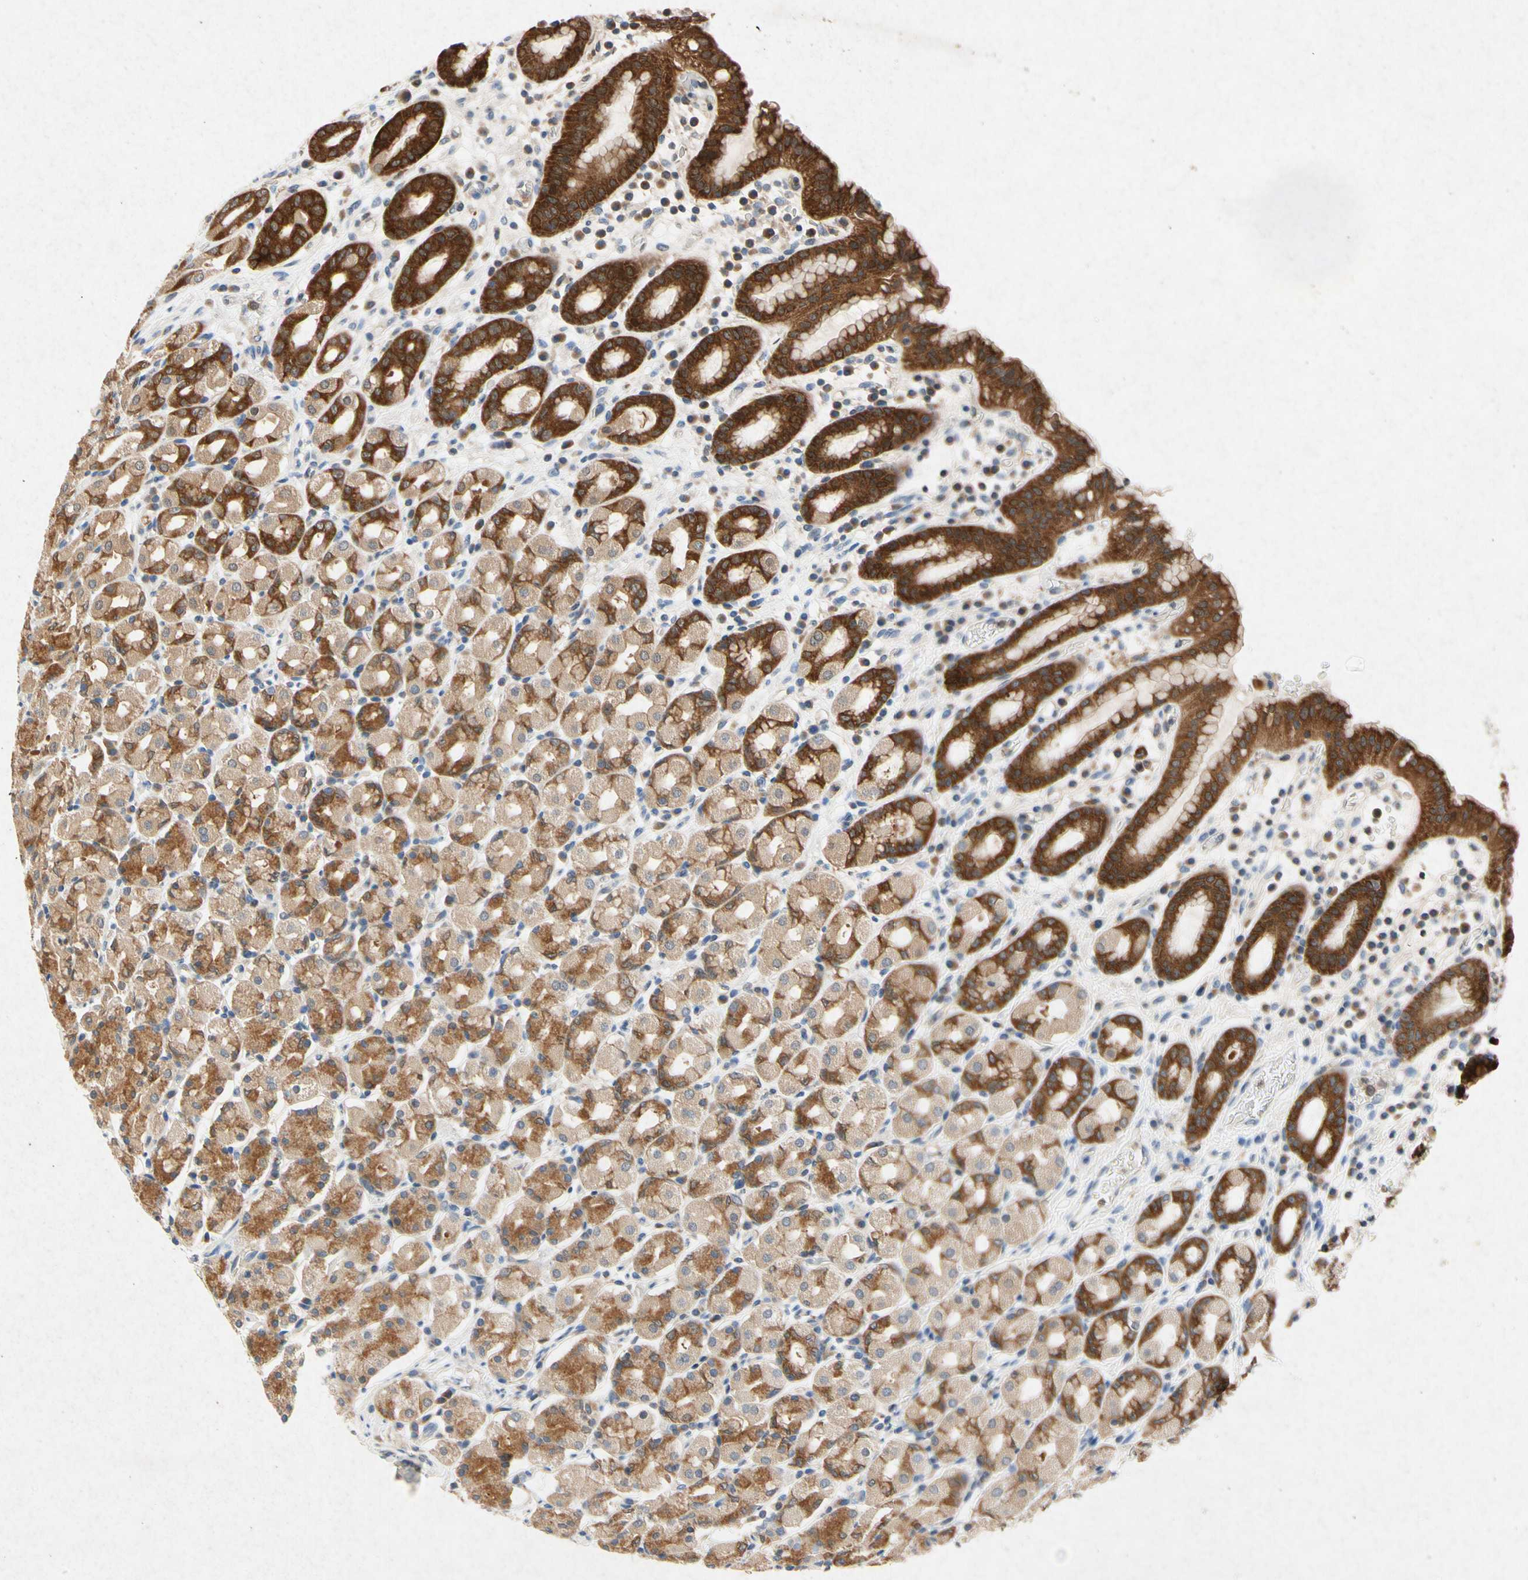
{"staining": {"intensity": "strong", "quantity": ">75%", "location": "cytoplasmic/membranous"}, "tissue": "stomach", "cell_type": "Glandular cells", "image_type": "normal", "snomed": [{"axis": "morphology", "description": "Normal tissue, NOS"}, {"axis": "topography", "description": "Stomach, upper"}], "caption": "Glandular cells display high levels of strong cytoplasmic/membranous expression in about >75% of cells in normal human stomach. The protein of interest is shown in brown color, while the nuclei are stained blue.", "gene": "RPS6KA1", "patient": {"sex": "male", "age": 68}}